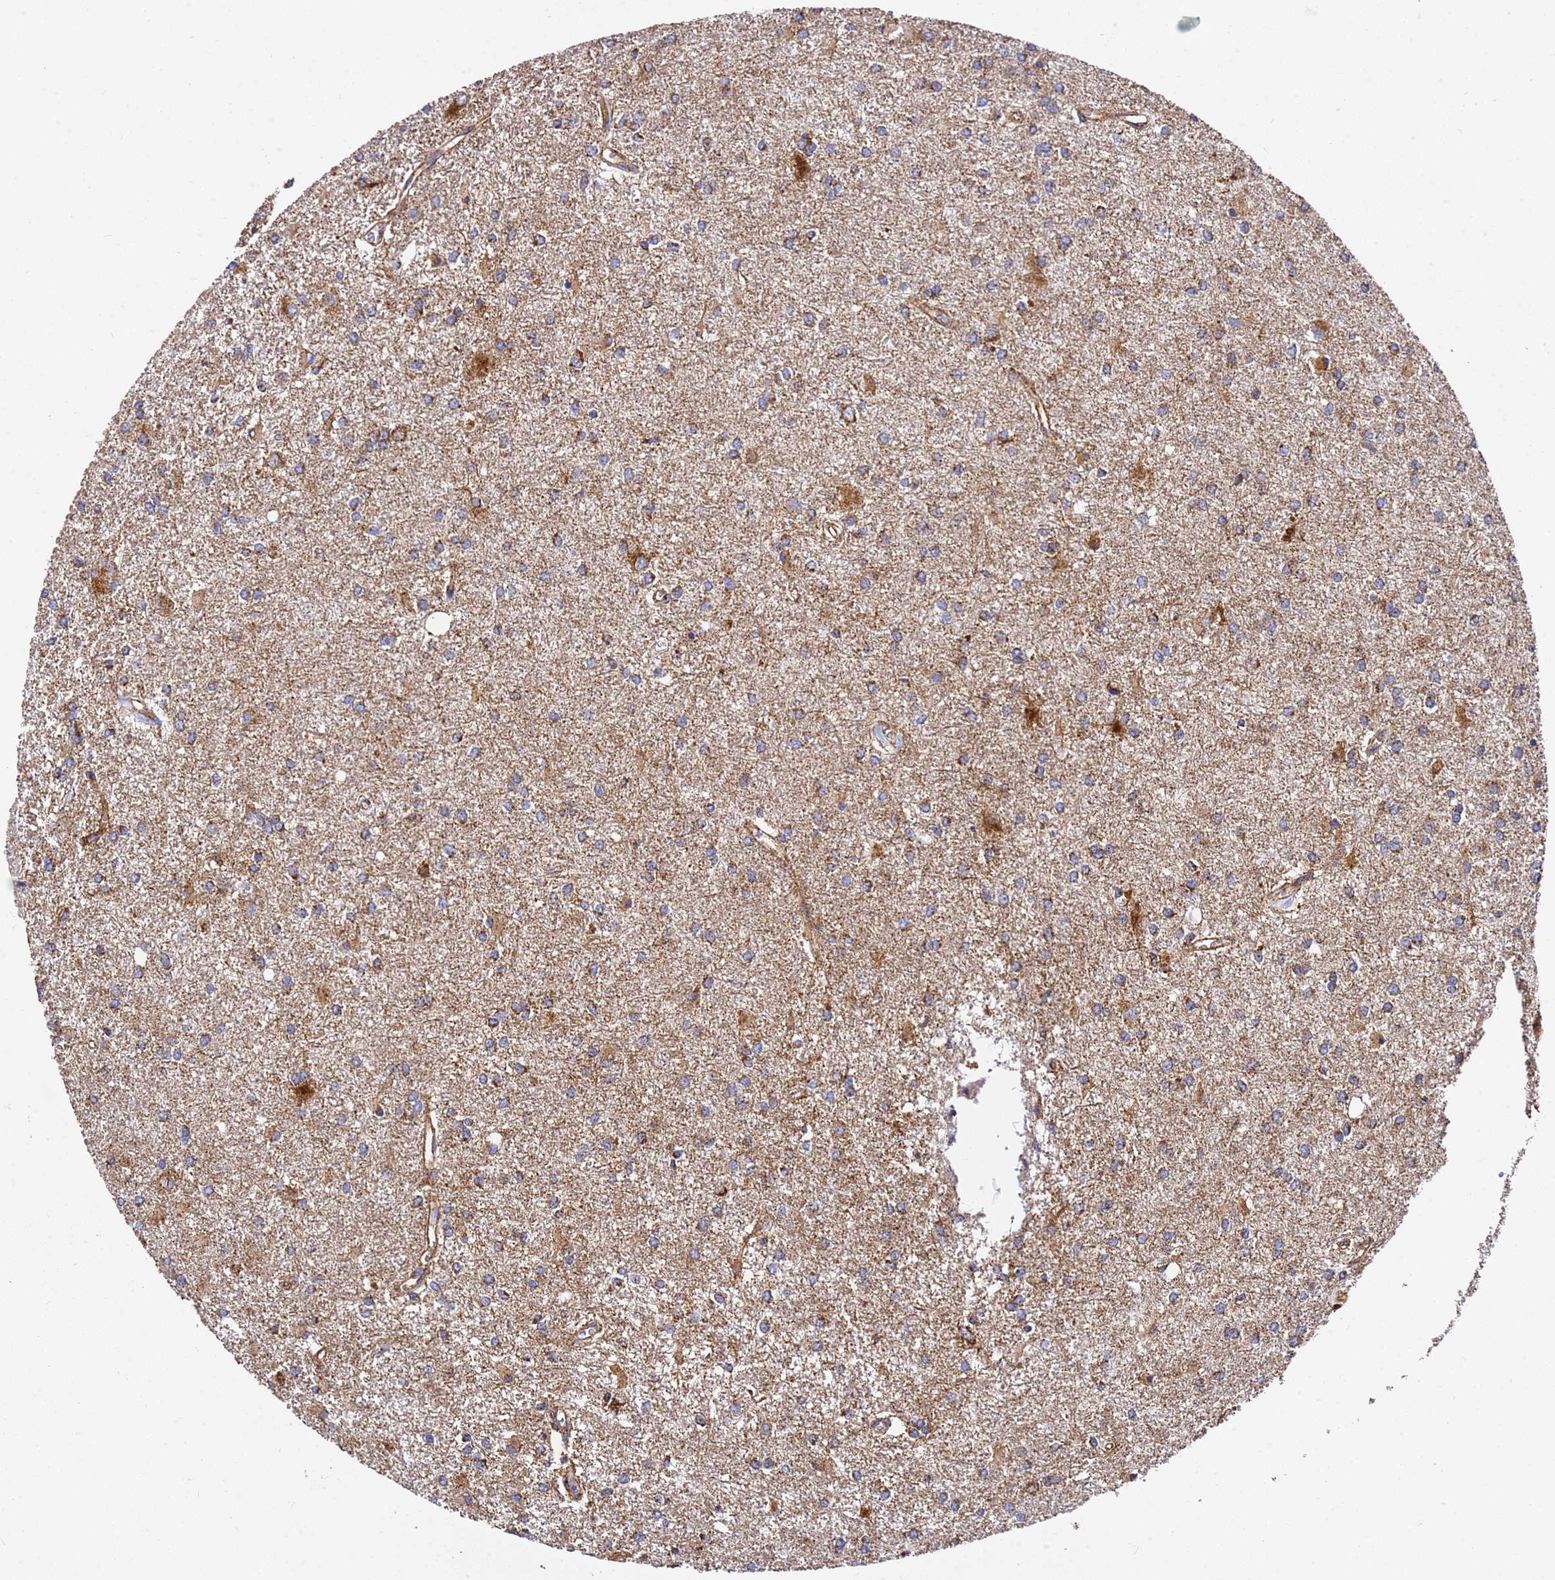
{"staining": {"intensity": "moderate", "quantity": ">75%", "location": "cytoplasmic/membranous"}, "tissue": "glioma", "cell_type": "Tumor cells", "image_type": "cancer", "snomed": [{"axis": "morphology", "description": "Glioma, malignant, High grade"}, {"axis": "topography", "description": "Brain"}], "caption": "Immunohistochemistry (IHC) (DAB (3,3'-diaminobenzidine)) staining of human glioma displays moderate cytoplasmic/membranous protein staining in approximately >75% of tumor cells.", "gene": "NDUFA3", "patient": {"sex": "female", "age": 50}}